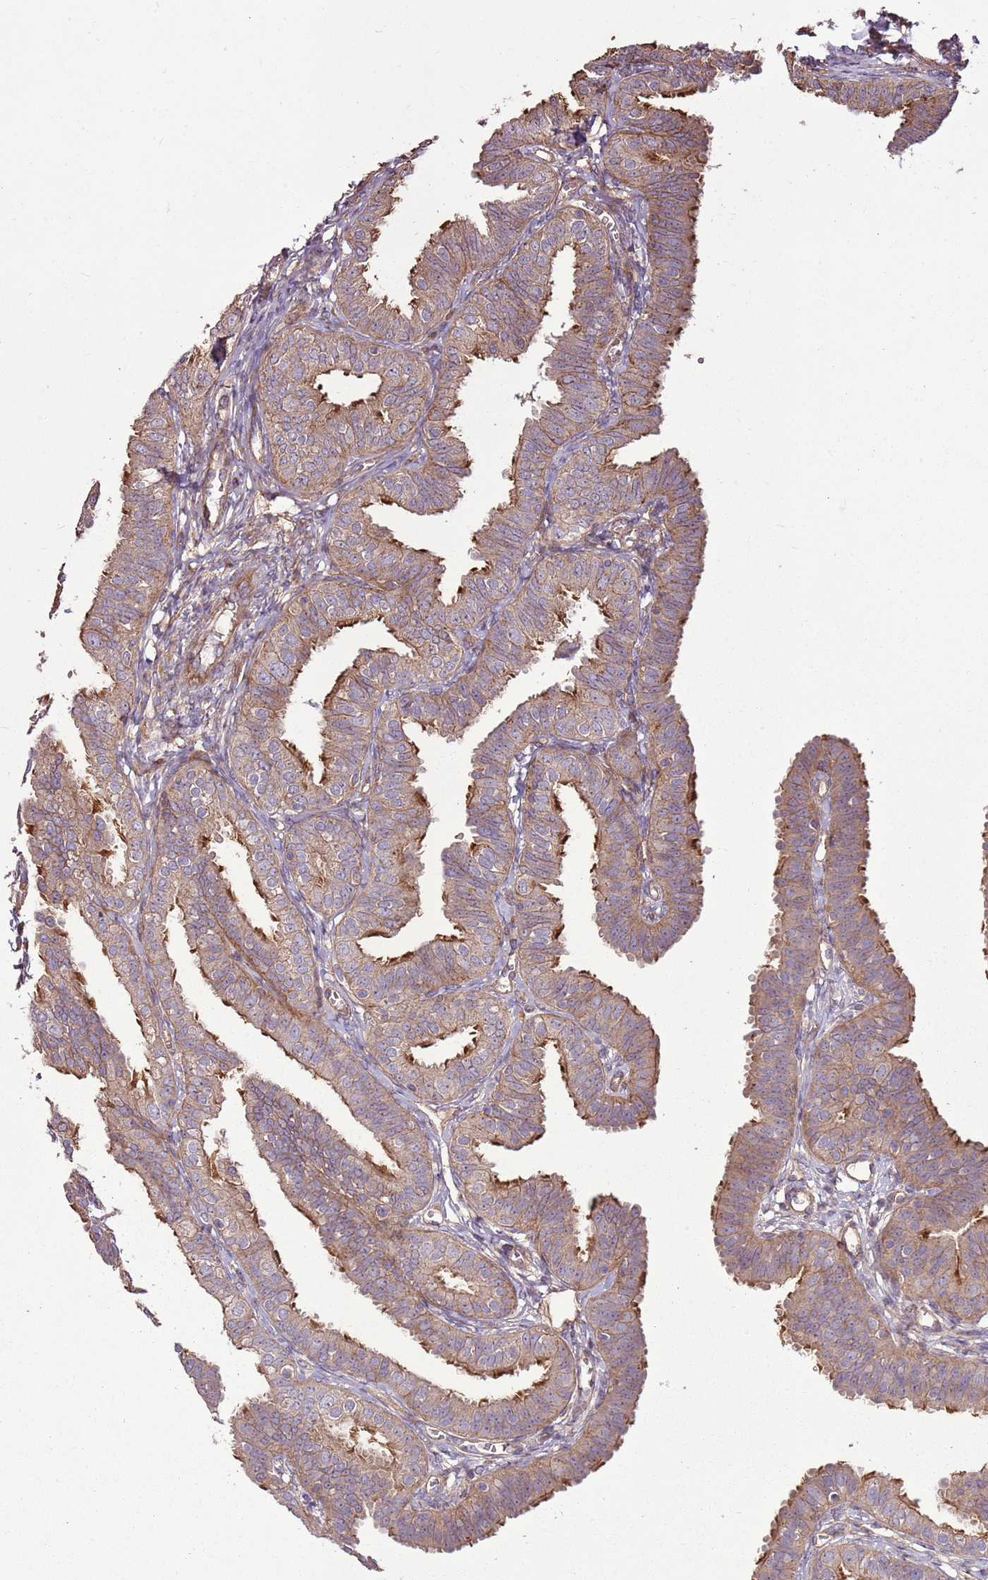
{"staining": {"intensity": "strong", "quantity": "25%-75%", "location": "cytoplasmic/membranous"}, "tissue": "fallopian tube", "cell_type": "Glandular cells", "image_type": "normal", "snomed": [{"axis": "morphology", "description": "Normal tissue, NOS"}, {"axis": "topography", "description": "Fallopian tube"}], "caption": "This is a micrograph of immunohistochemistry (IHC) staining of normal fallopian tube, which shows strong staining in the cytoplasmic/membranous of glandular cells.", "gene": "ANKRD24", "patient": {"sex": "female", "age": 35}}